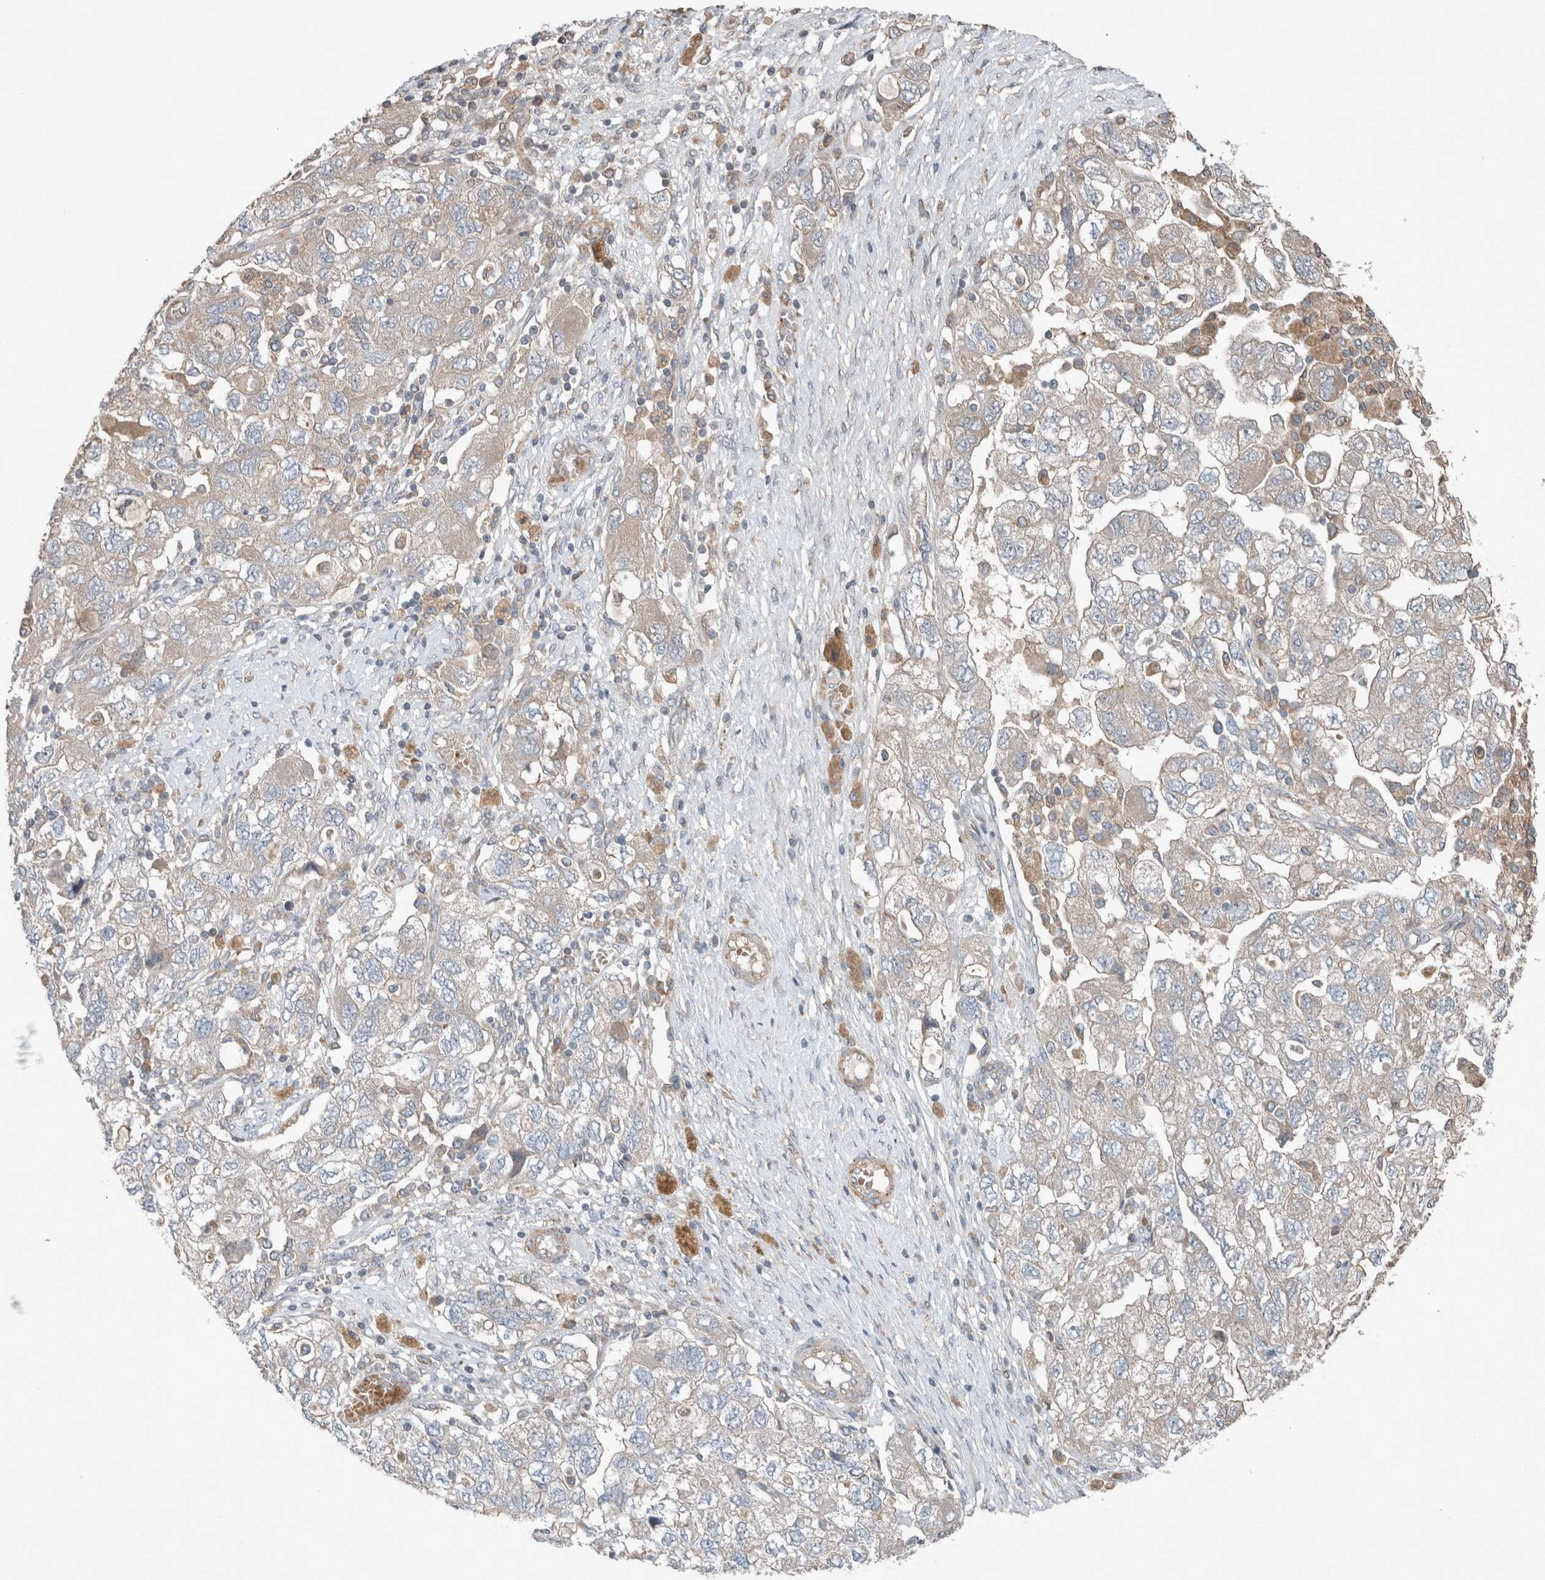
{"staining": {"intensity": "negative", "quantity": "none", "location": "none"}, "tissue": "ovarian cancer", "cell_type": "Tumor cells", "image_type": "cancer", "snomed": [{"axis": "morphology", "description": "Carcinoma, NOS"}, {"axis": "morphology", "description": "Cystadenocarcinoma, serous, NOS"}, {"axis": "topography", "description": "Ovary"}], "caption": "Immunohistochemical staining of human carcinoma (ovarian) exhibits no significant positivity in tumor cells.", "gene": "JADE2", "patient": {"sex": "female", "age": 69}}